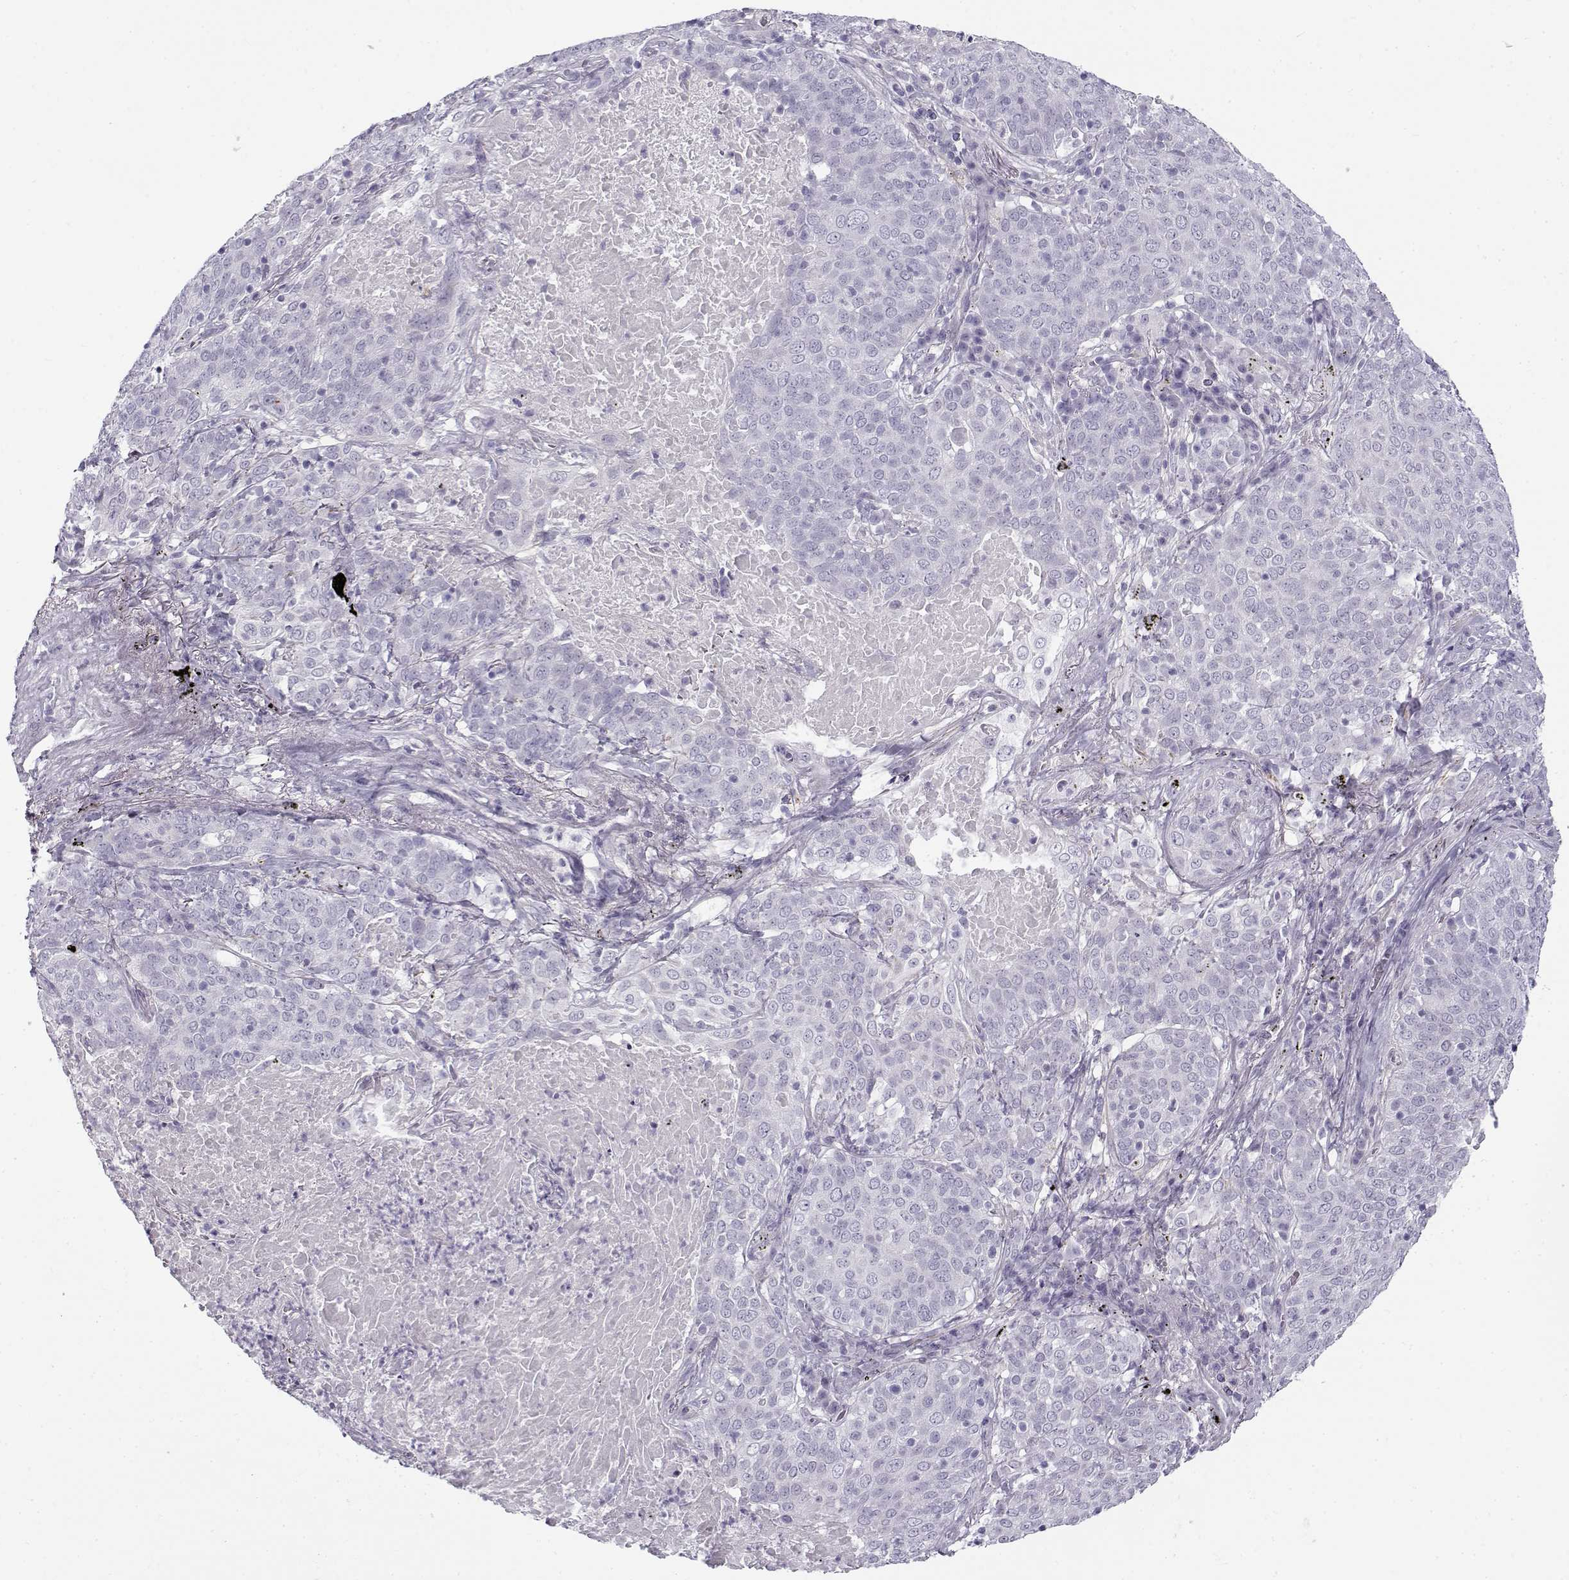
{"staining": {"intensity": "negative", "quantity": "none", "location": "none"}, "tissue": "lung cancer", "cell_type": "Tumor cells", "image_type": "cancer", "snomed": [{"axis": "morphology", "description": "Squamous cell carcinoma, NOS"}, {"axis": "topography", "description": "Lung"}], "caption": "The IHC image has no significant positivity in tumor cells of lung squamous cell carcinoma tissue. (Stains: DAB immunohistochemistry with hematoxylin counter stain, Microscopy: brightfield microscopy at high magnification).", "gene": "GTSF1L", "patient": {"sex": "male", "age": 82}}